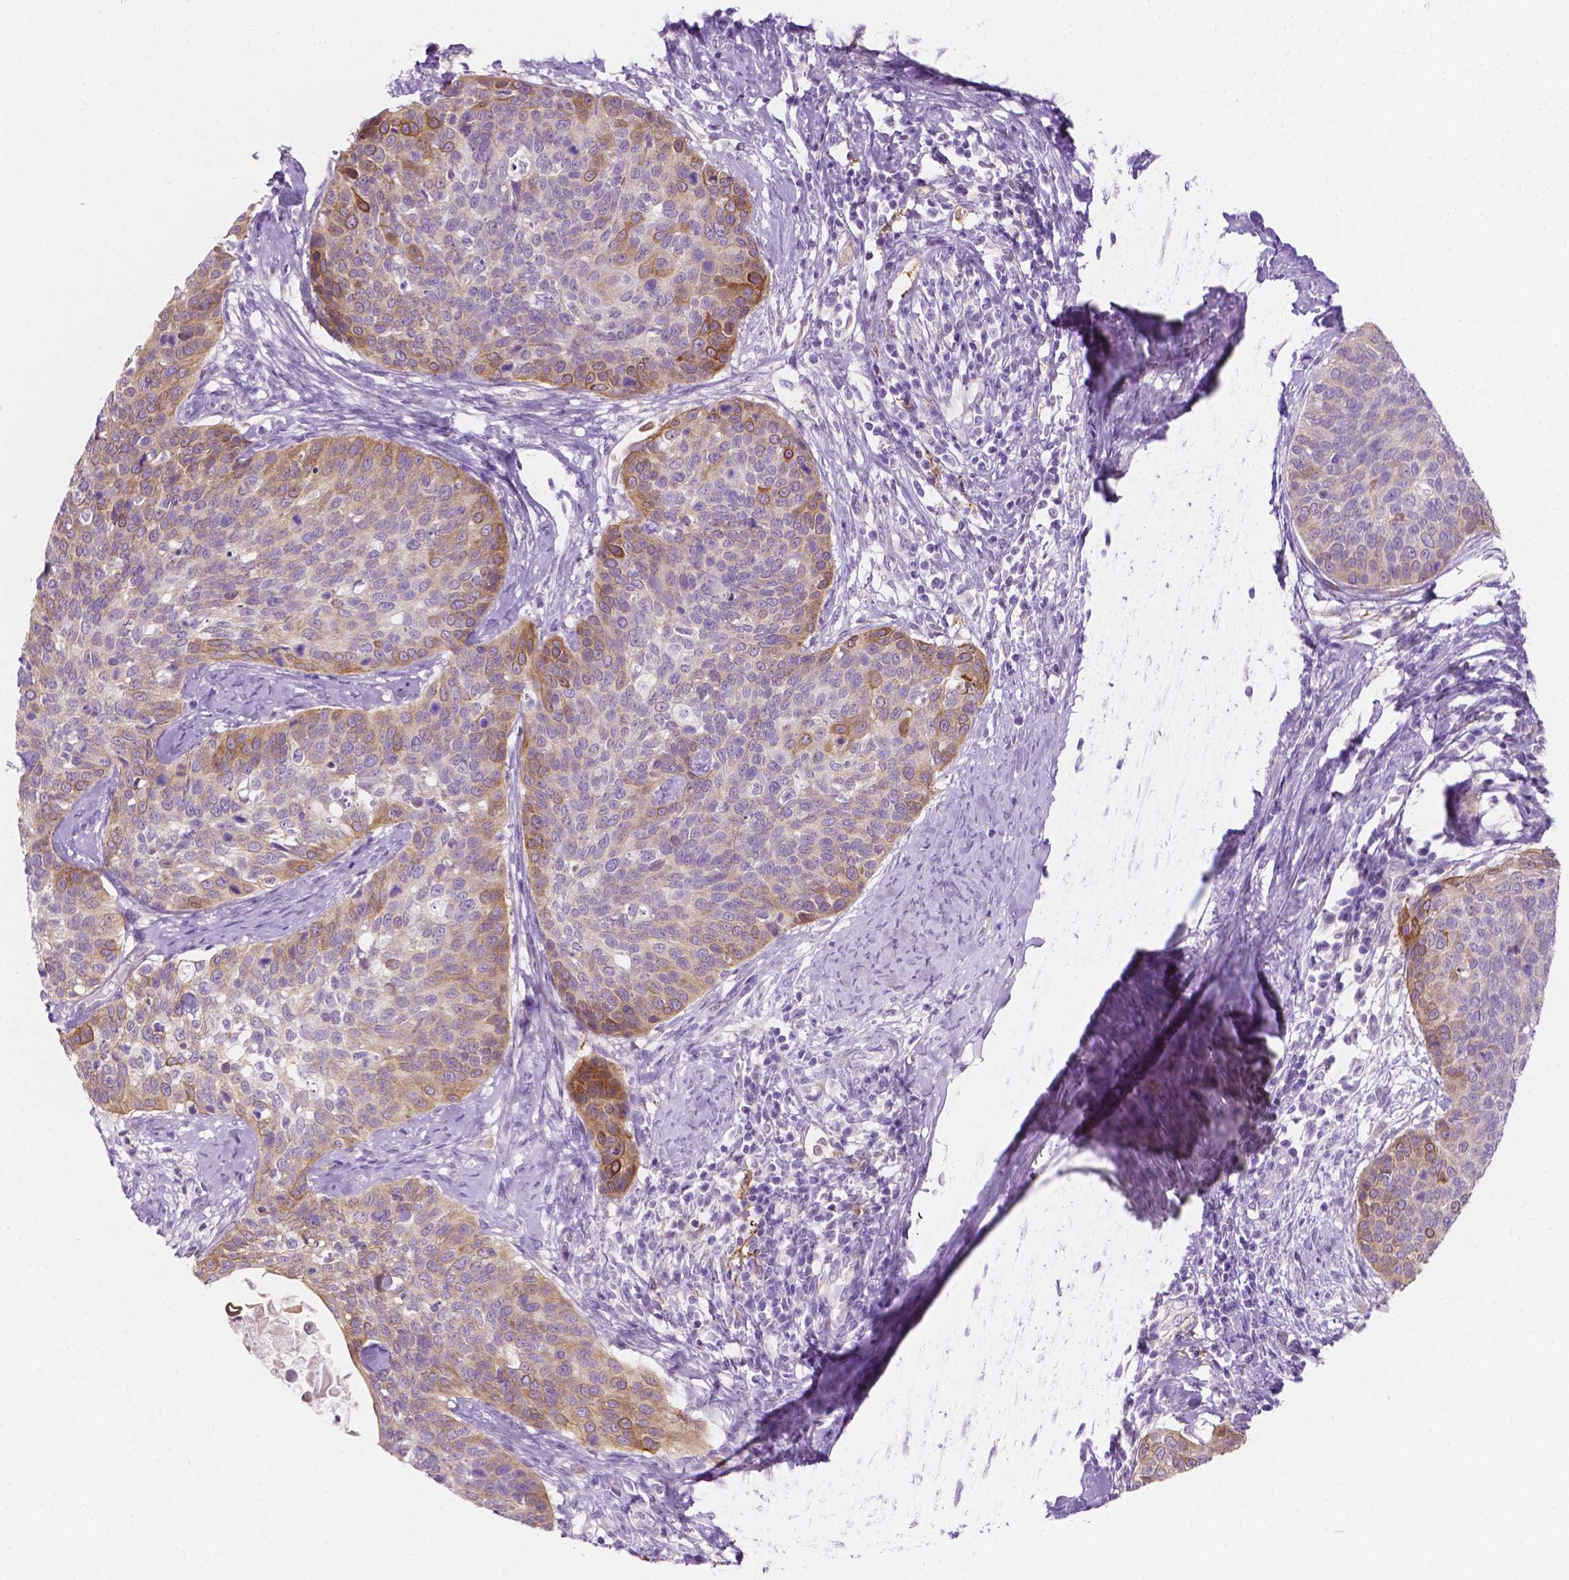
{"staining": {"intensity": "moderate", "quantity": "<25%", "location": "cytoplasmic/membranous"}, "tissue": "cervical cancer", "cell_type": "Tumor cells", "image_type": "cancer", "snomed": [{"axis": "morphology", "description": "Squamous cell carcinoma, NOS"}, {"axis": "topography", "description": "Cervix"}], "caption": "Immunohistochemical staining of human cervical squamous cell carcinoma reveals low levels of moderate cytoplasmic/membranous staining in approximately <25% of tumor cells.", "gene": "EPPK1", "patient": {"sex": "female", "age": 69}}